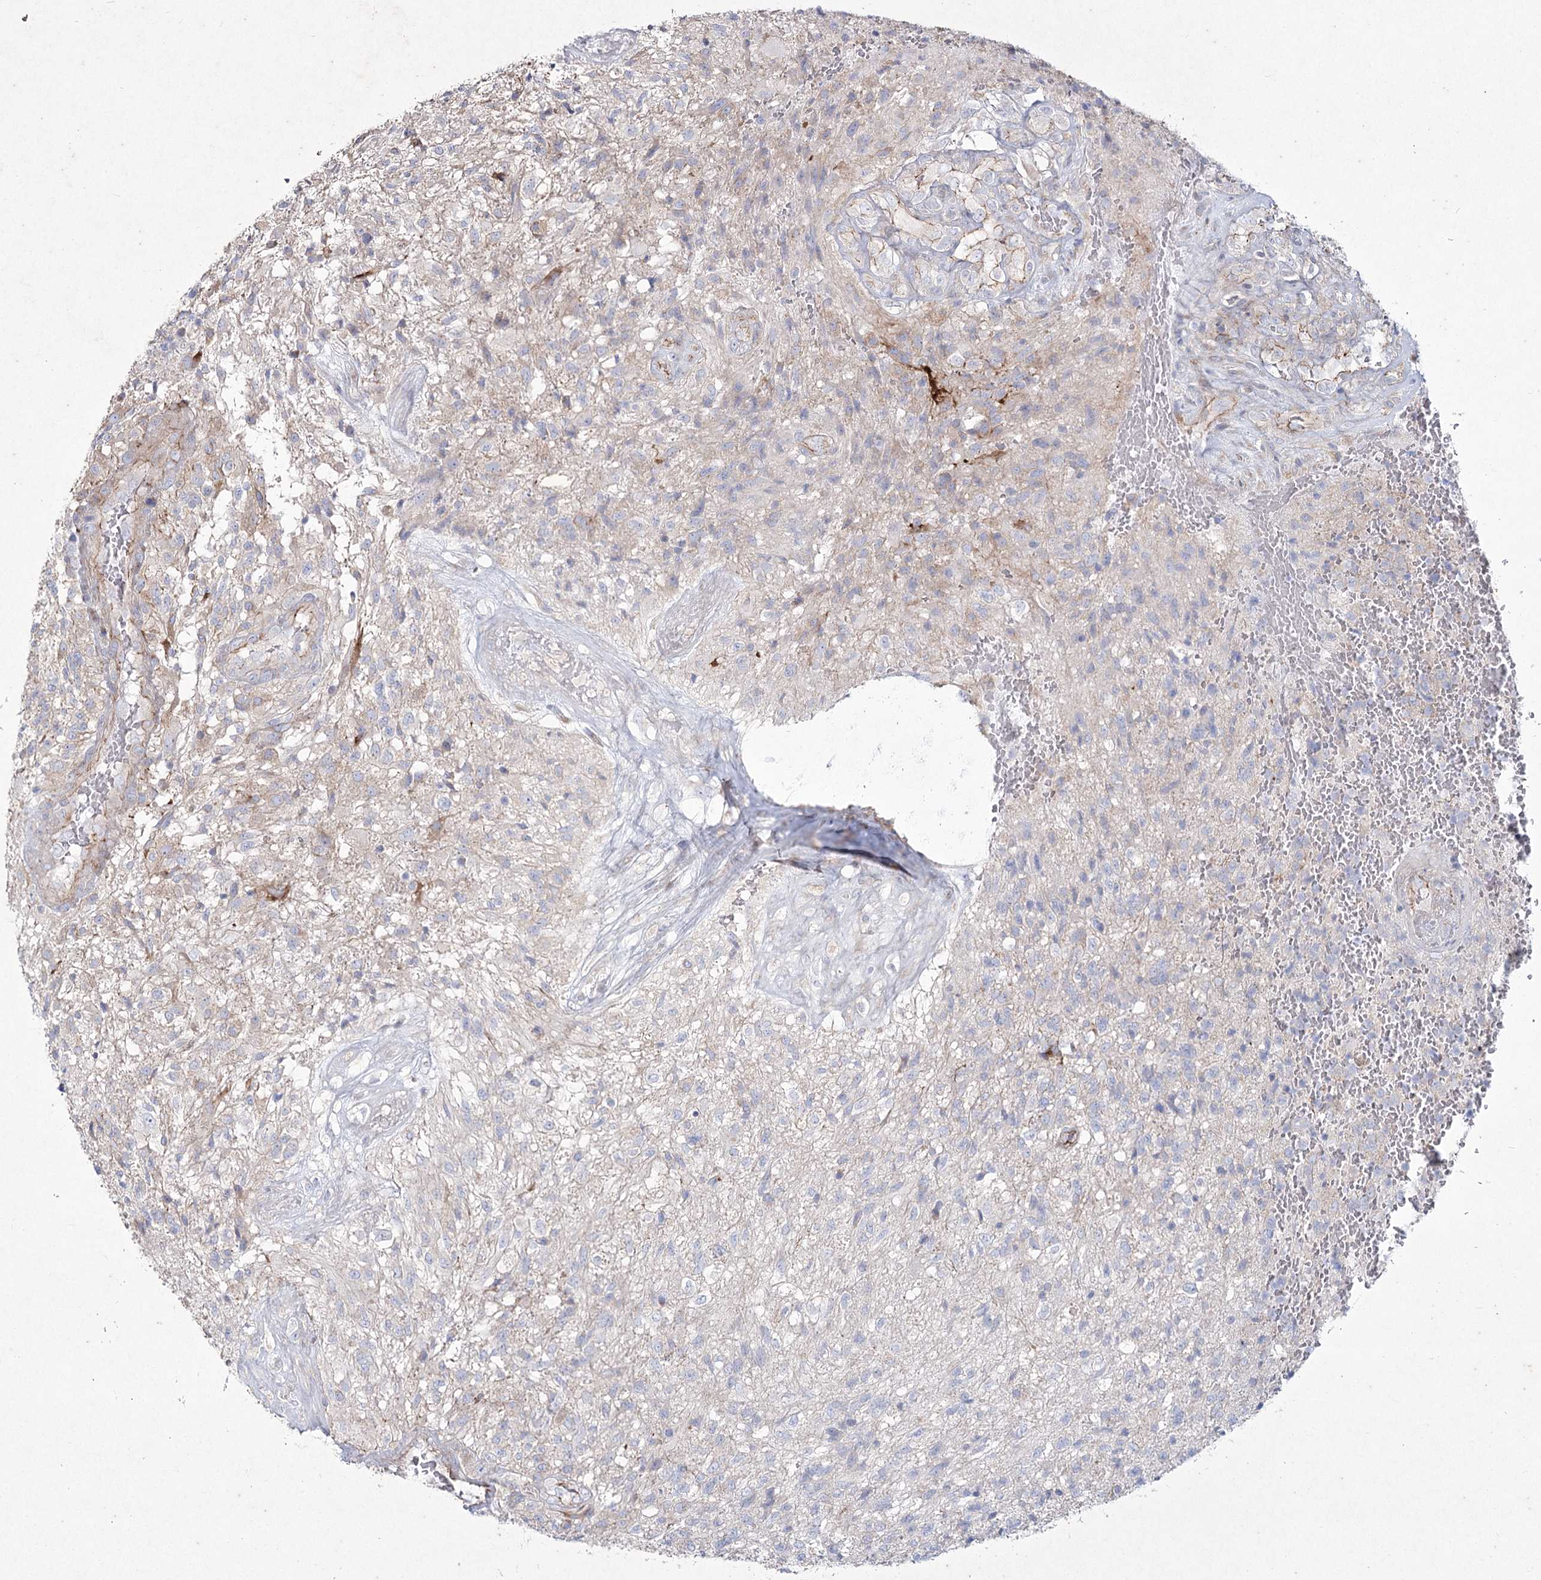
{"staining": {"intensity": "negative", "quantity": "none", "location": "none"}, "tissue": "glioma", "cell_type": "Tumor cells", "image_type": "cancer", "snomed": [{"axis": "morphology", "description": "Glioma, malignant, High grade"}, {"axis": "topography", "description": "Brain"}], "caption": "This photomicrograph is of malignant glioma (high-grade) stained with IHC to label a protein in brown with the nuclei are counter-stained blue. There is no positivity in tumor cells. The staining is performed using DAB (3,3'-diaminobenzidine) brown chromogen with nuclei counter-stained in using hematoxylin.", "gene": "LDLRAD3", "patient": {"sex": "male", "age": 56}}